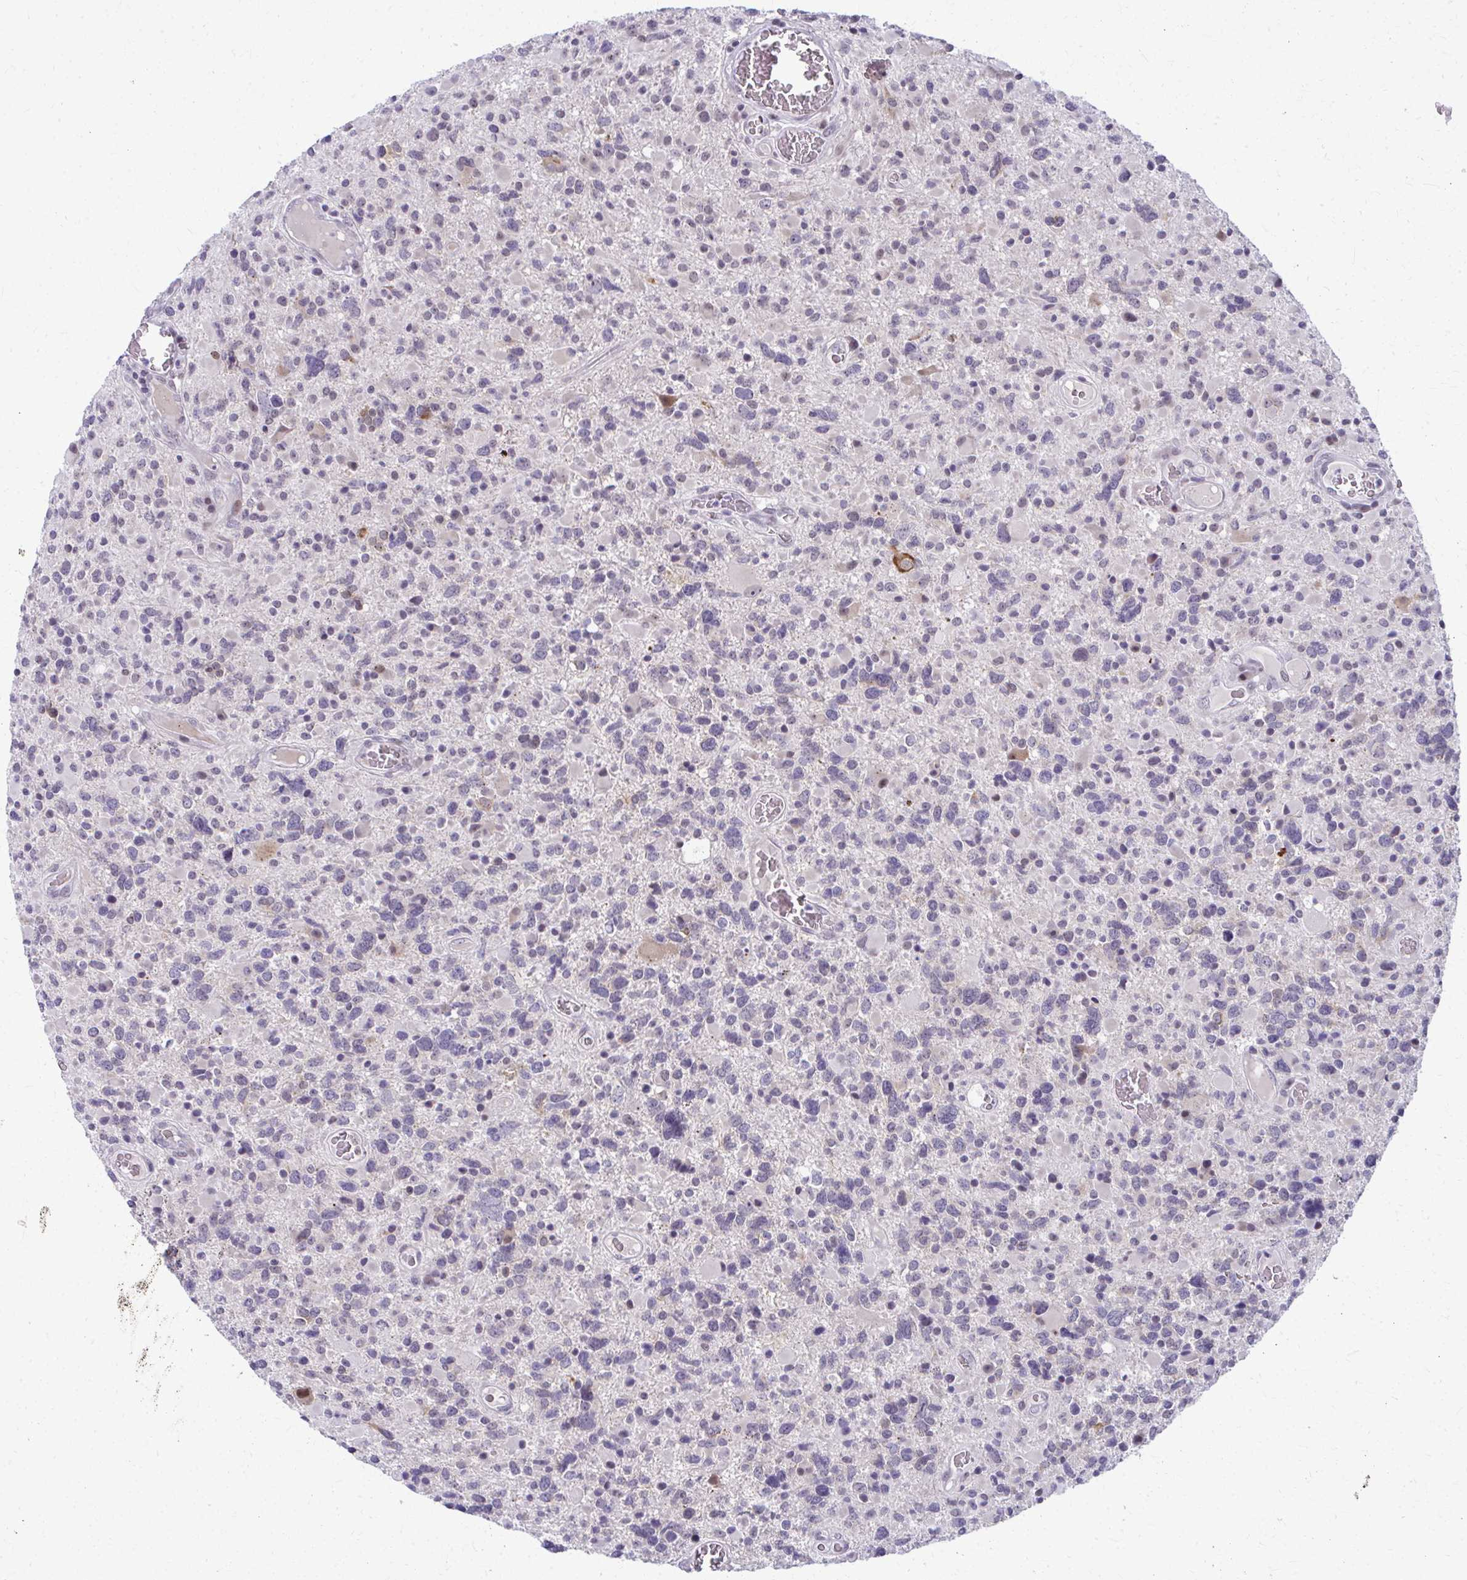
{"staining": {"intensity": "negative", "quantity": "none", "location": "none"}, "tissue": "glioma", "cell_type": "Tumor cells", "image_type": "cancer", "snomed": [{"axis": "morphology", "description": "Glioma, malignant, High grade"}, {"axis": "topography", "description": "Brain"}], "caption": "DAB (3,3'-diaminobenzidine) immunohistochemical staining of glioma exhibits no significant positivity in tumor cells.", "gene": "MAF1", "patient": {"sex": "female", "age": 40}}